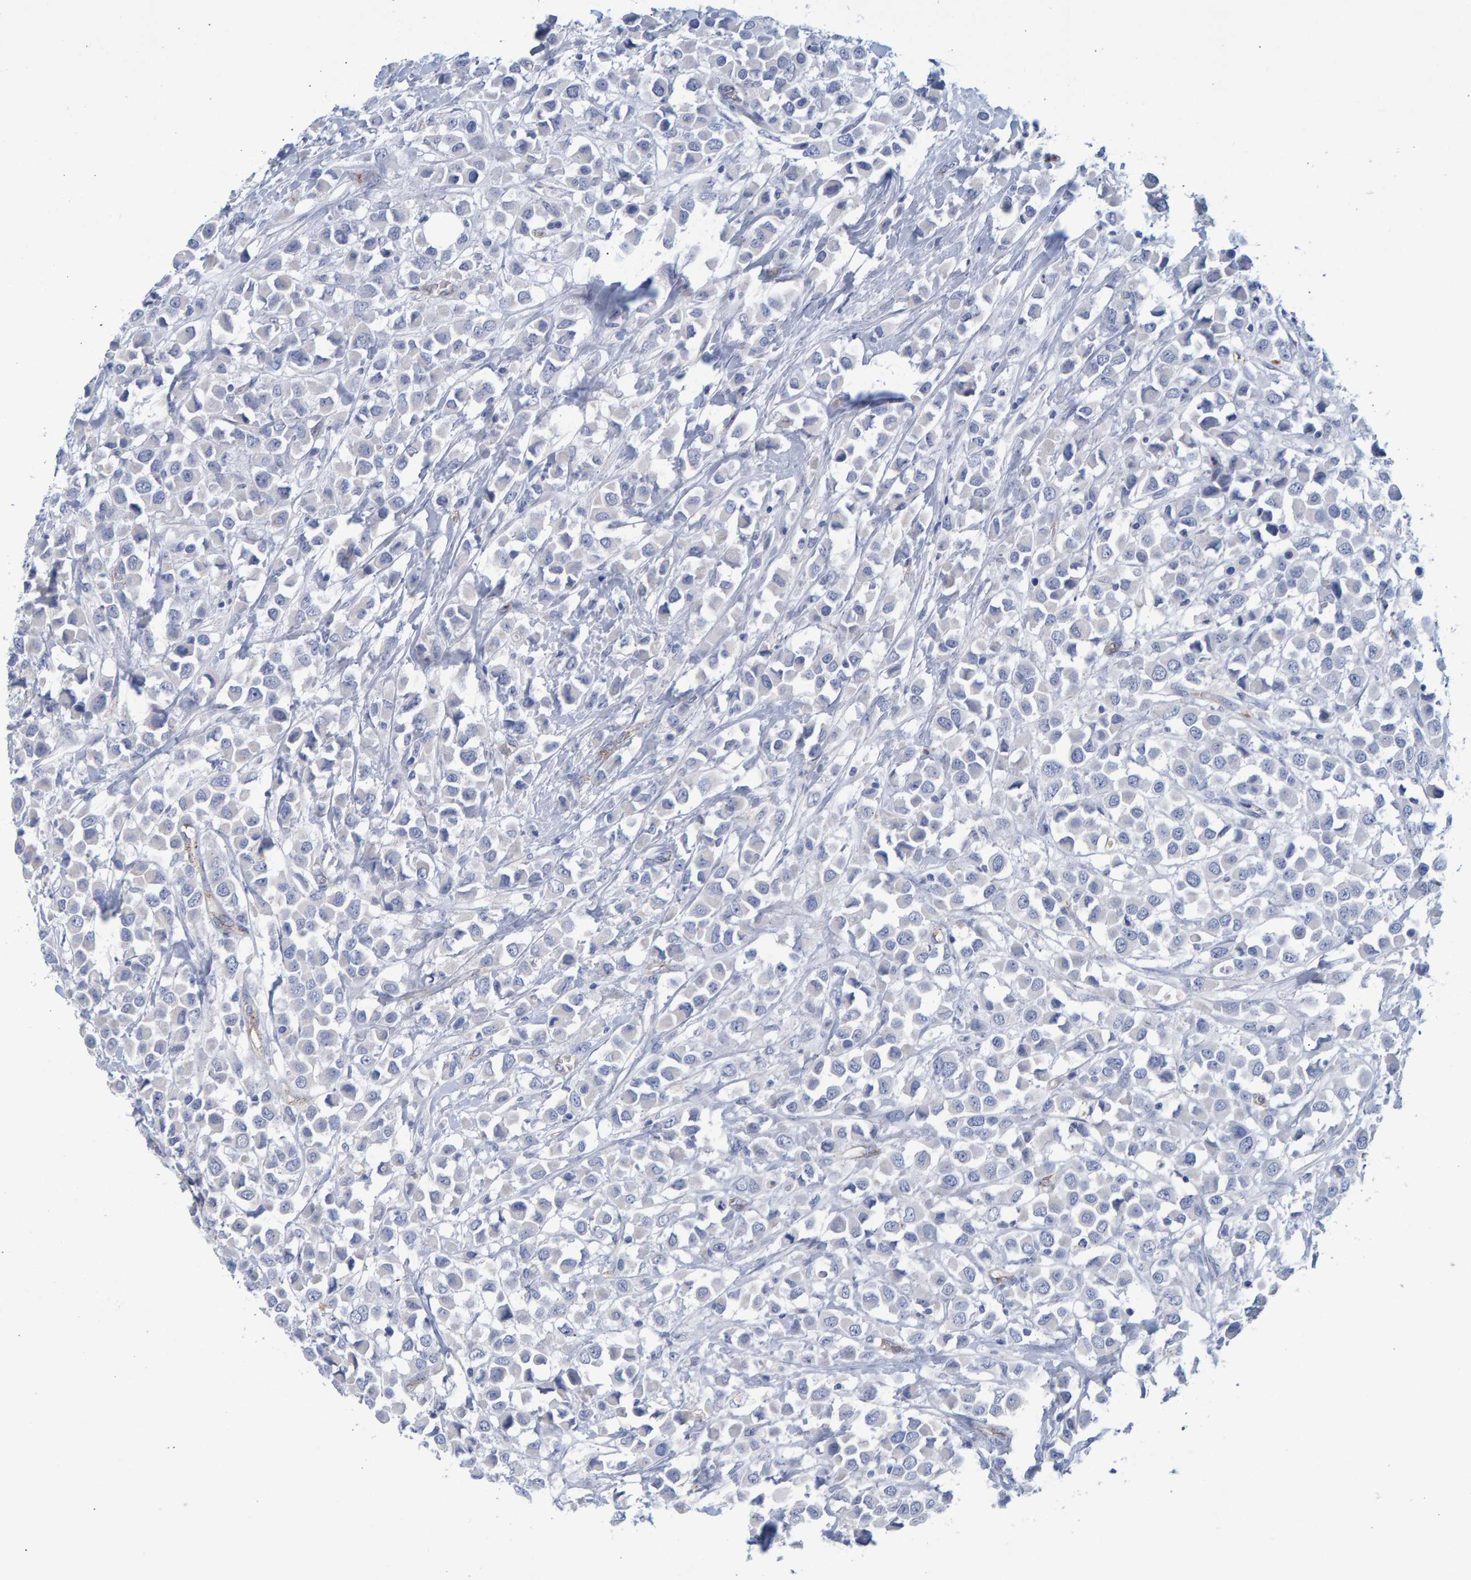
{"staining": {"intensity": "negative", "quantity": "none", "location": "none"}, "tissue": "breast cancer", "cell_type": "Tumor cells", "image_type": "cancer", "snomed": [{"axis": "morphology", "description": "Duct carcinoma"}, {"axis": "topography", "description": "Breast"}], "caption": "Breast cancer (infiltrating ductal carcinoma) stained for a protein using immunohistochemistry shows no positivity tumor cells.", "gene": "SLC34A3", "patient": {"sex": "female", "age": 61}}